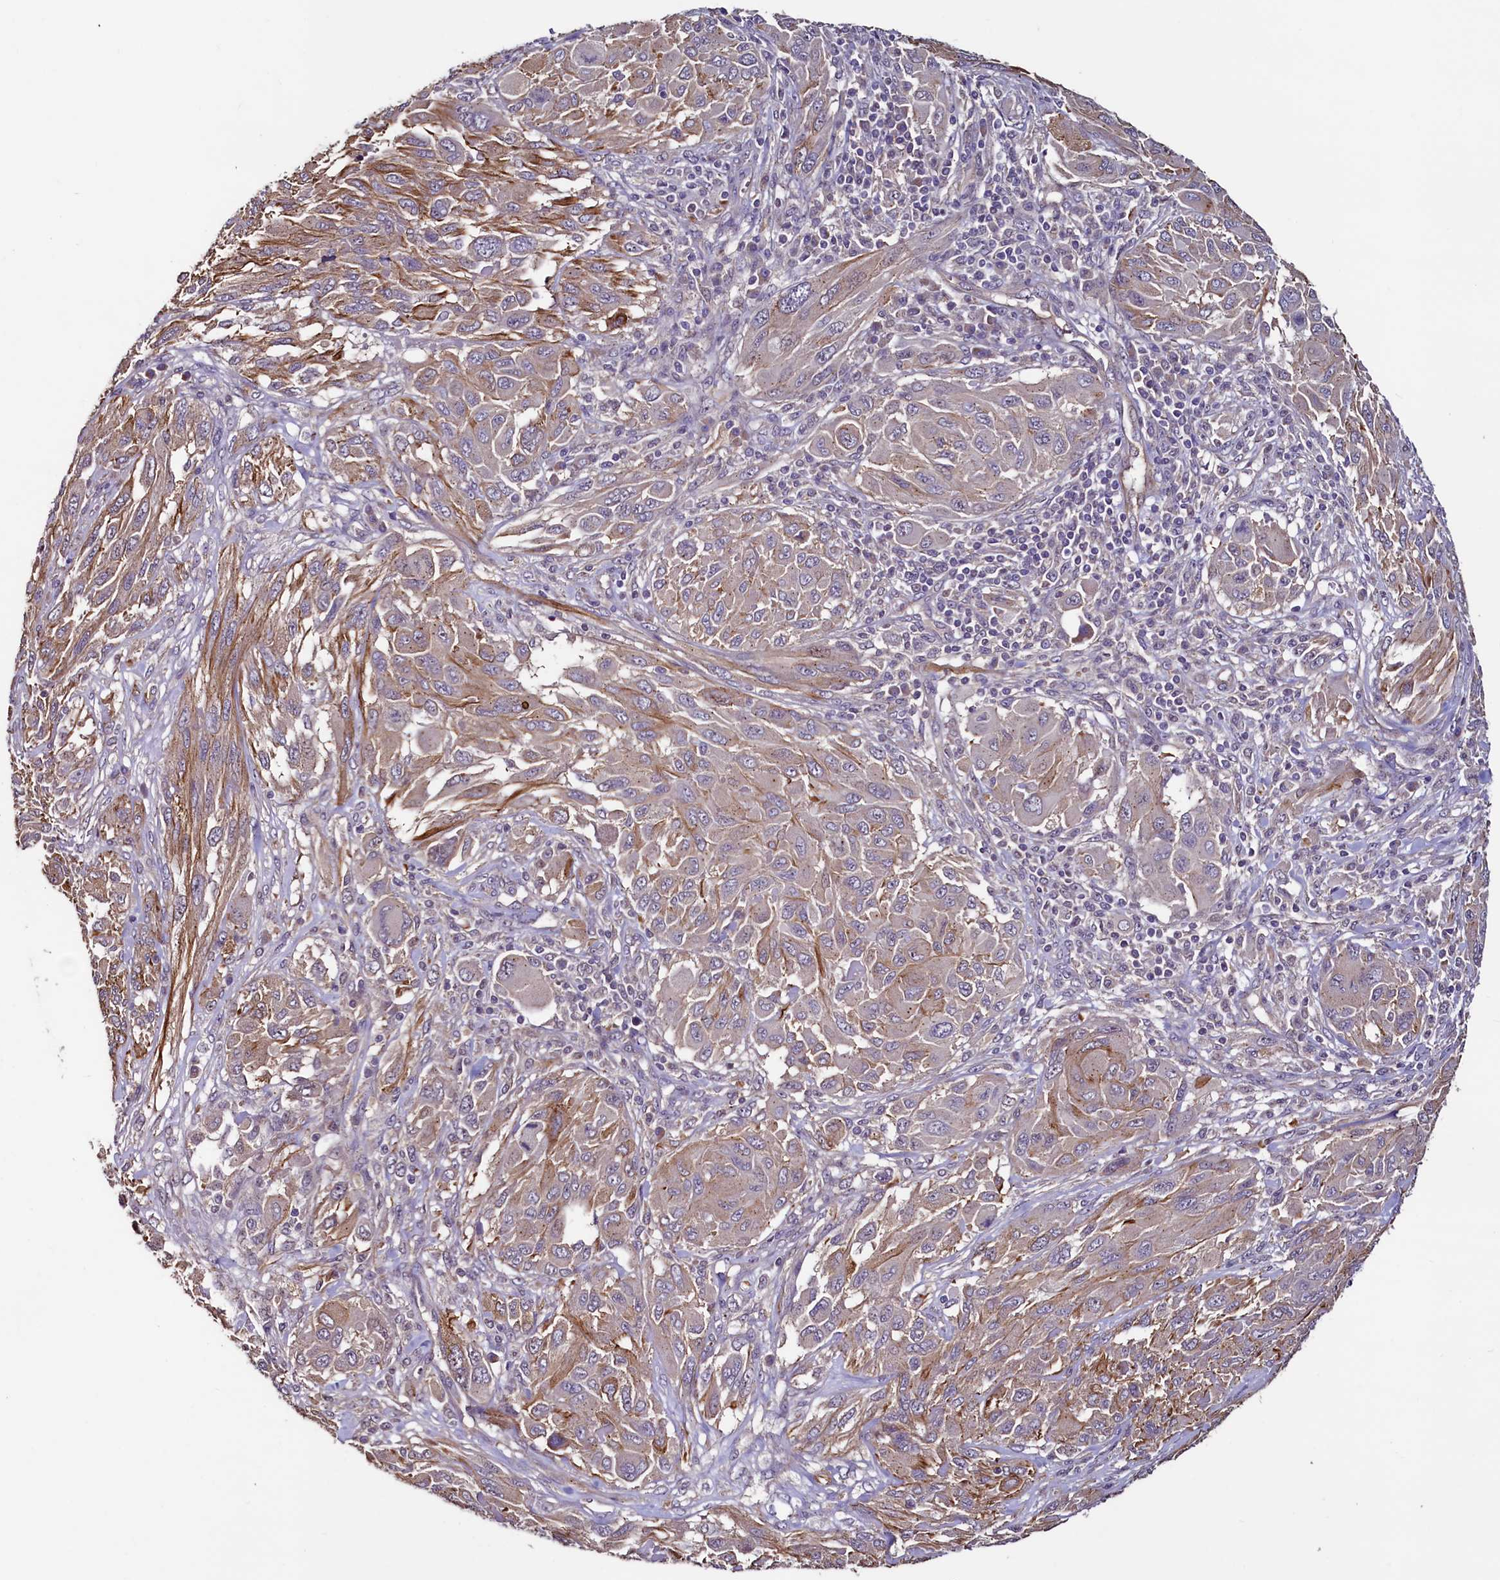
{"staining": {"intensity": "weak", "quantity": "25%-75%", "location": "cytoplasmic/membranous"}, "tissue": "melanoma", "cell_type": "Tumor cells", "image_type": "cancer", "snomed": [{"axis": "morphology", "description": "Malignant melanoma, NOS"}, {"axis": "topography", "description": "Skin"}], "caption": "An image showing weak cytoplasmic/membranous expression in about 25%-75% of tumor cells in melanoma, as visualized by brown immunohistochemical staining.", "gene": "PALM", "patient": {"sex": "female", "age": 91}}